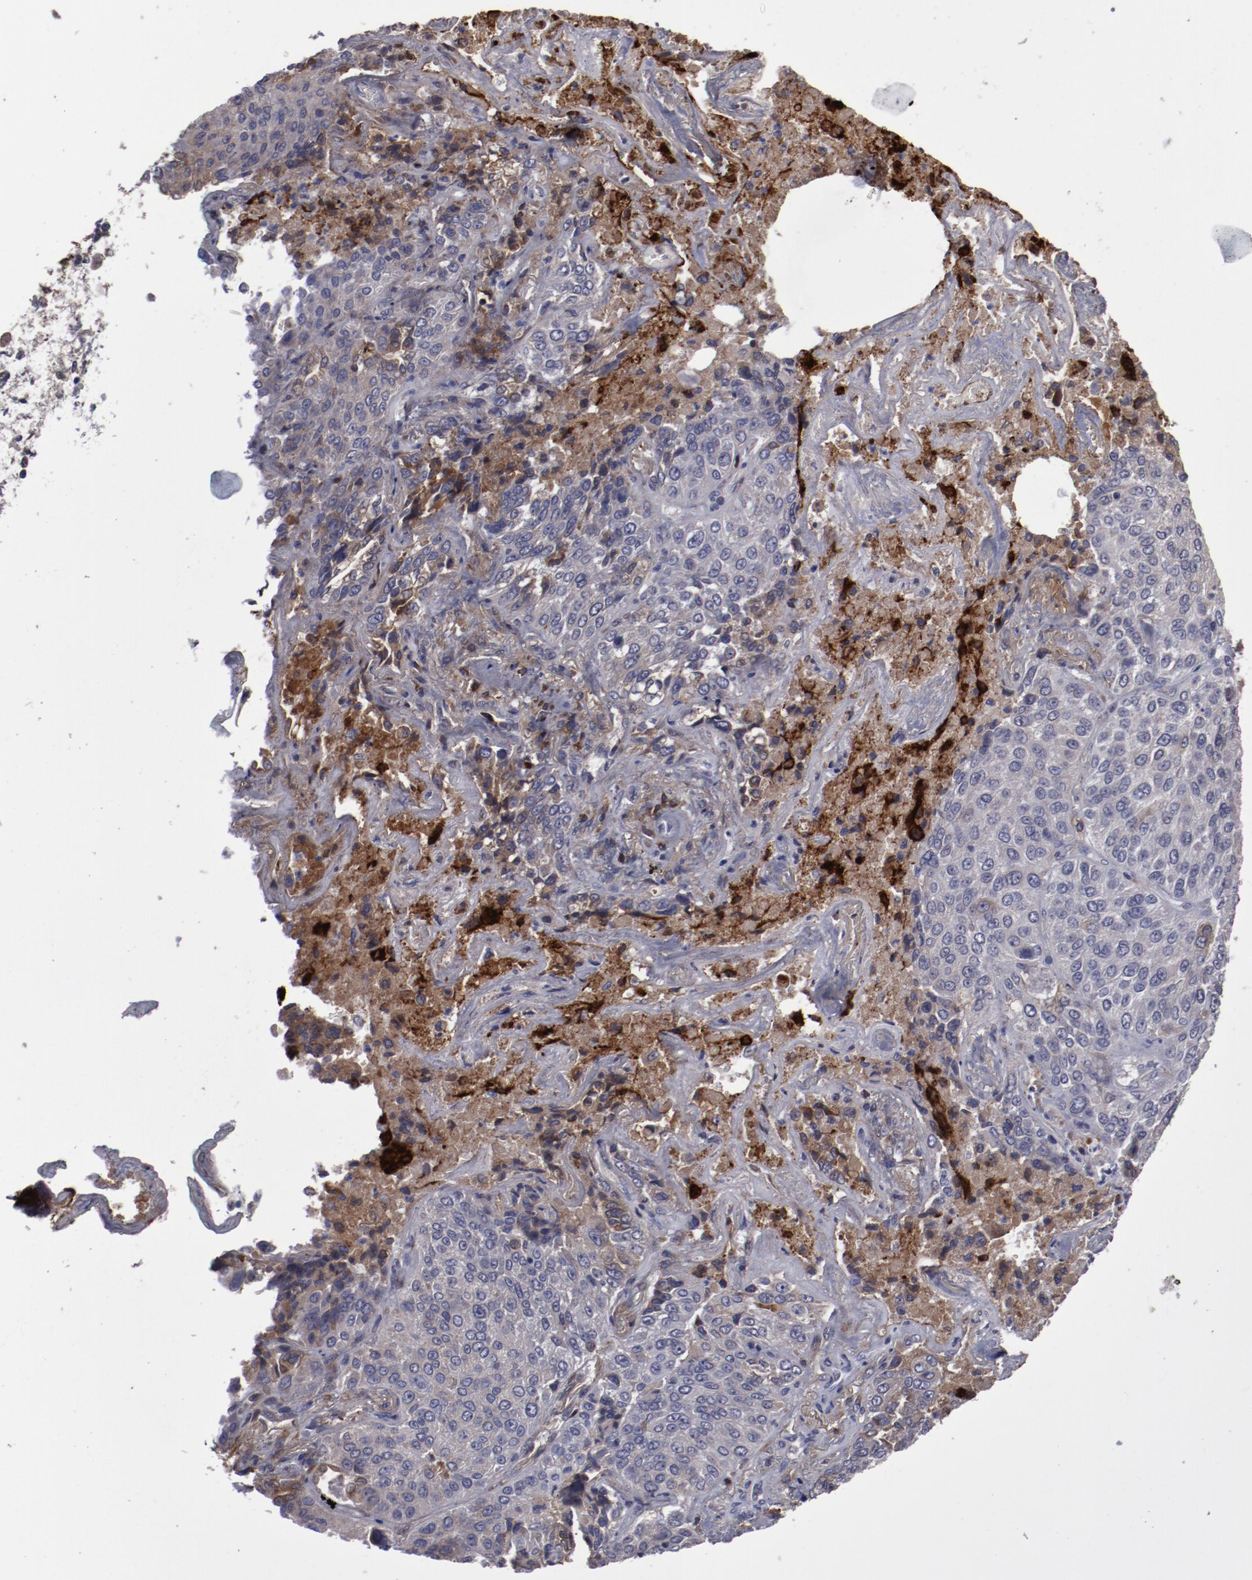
{"staining": {"intensity": "weak", "quantity": "<25%", "location": "cytoplasmic/membranous"}, "tissue": "lung cancer", "cell_type": "Tumor cells", "image_type": "cancer", "snomed": [{"axis": "morphology", "description": "Squamous cell carcinoma, NOS"}, {"axis": "topography", "description": "Lung"}], "caption": "IHC of lung cancer (squamous cell carcinoma) reveals no expression in tumor cells. (Brightfield microscopy of DAB (3,3'-diaminobenzidine) IHC at high magnification).", "gene": "IL12A", "patient": {"sex": "male", "age": 54}}